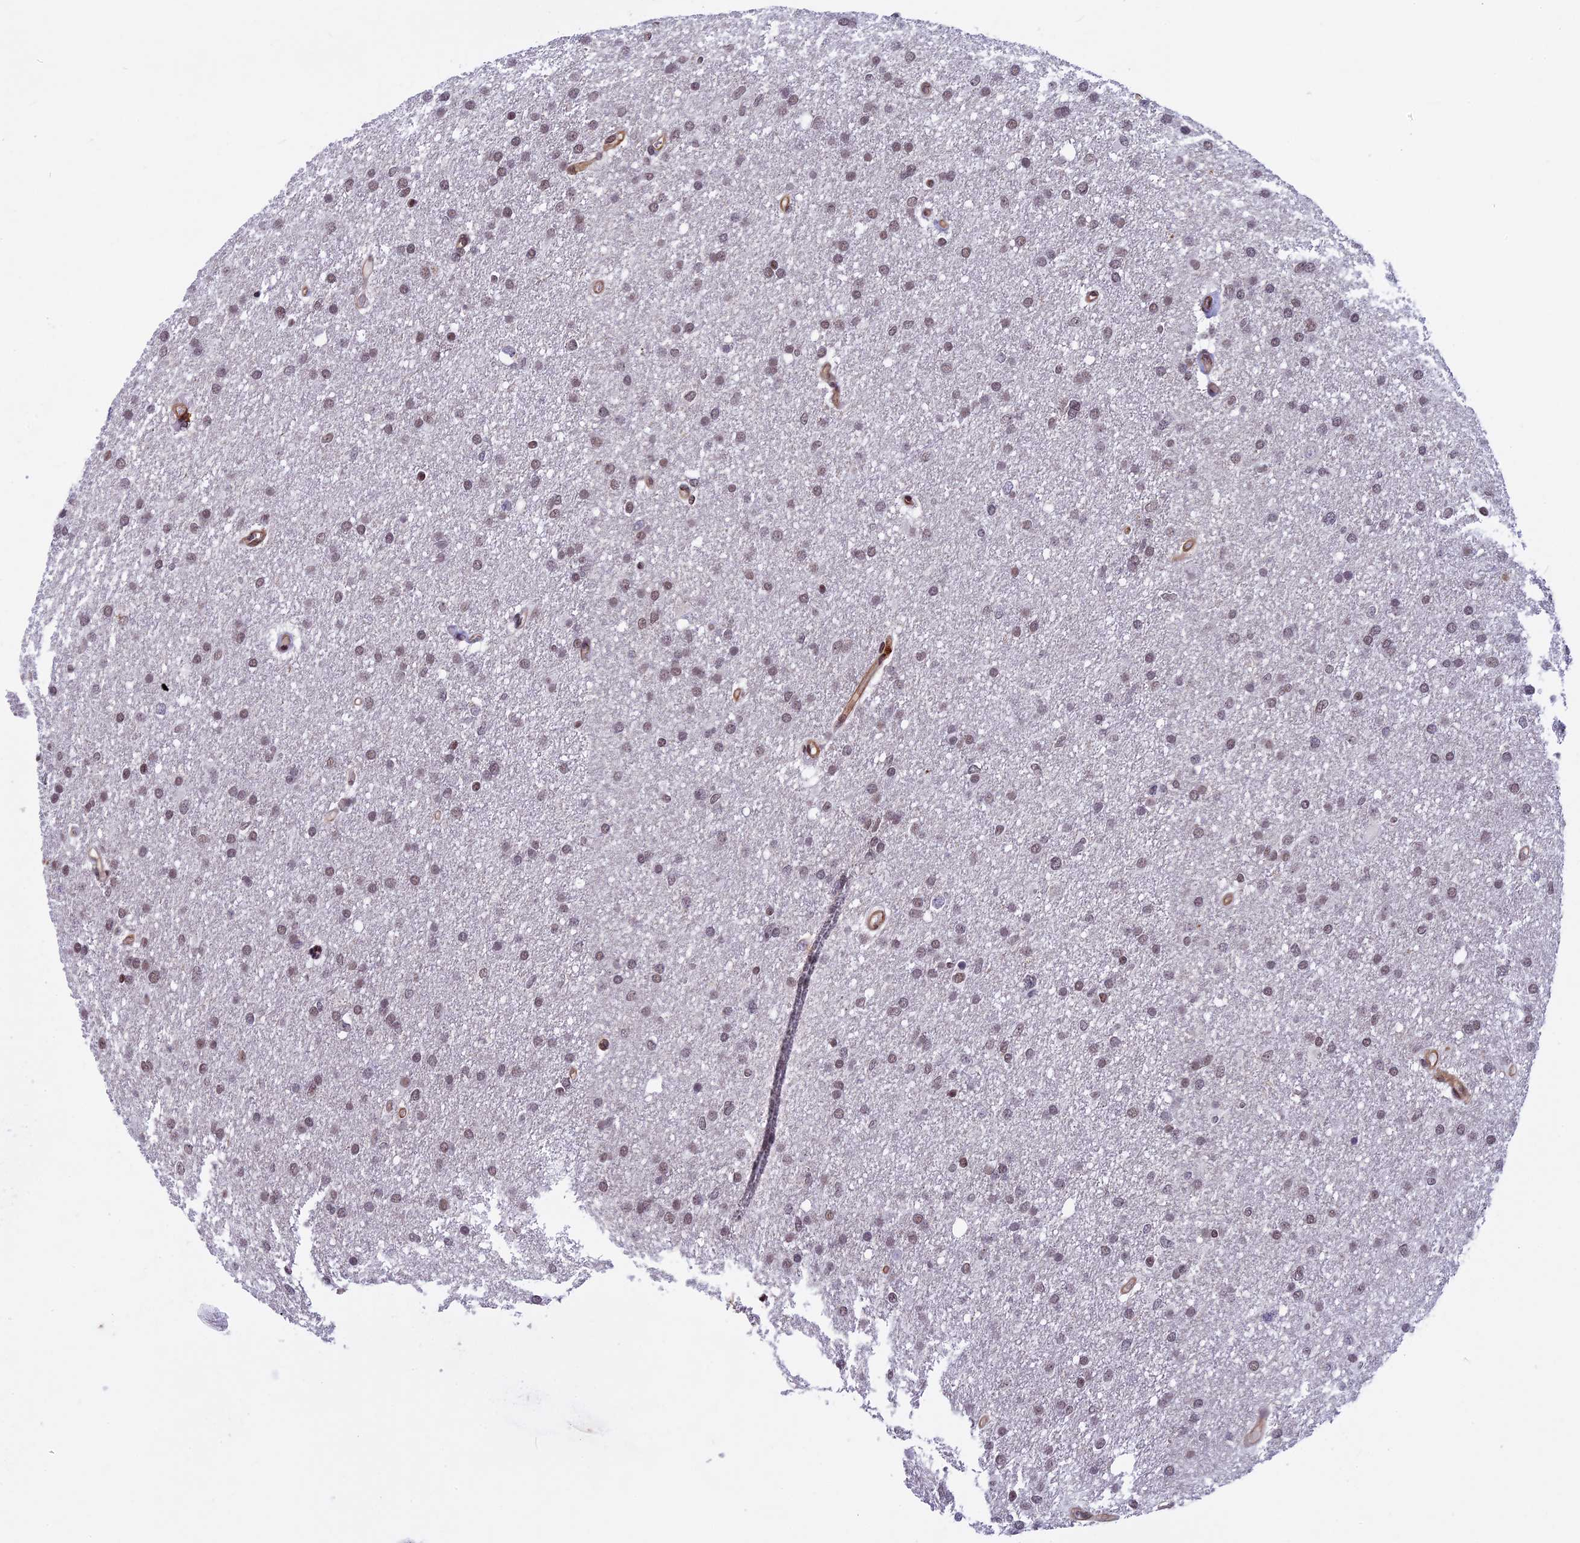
{"staining": {"intensity": "weak", "quantity": ">75%", "location": "nuclear"}, "tissue": "glioma", "cell_type": "Tumor cells", "image_type": "cancer", "snomed": [{"axis": "morphology", "description": "Glioma, malignant, High grade"}, {"axis": "topography", "description": "Cerebral cortex"}], "caption": "IHC of human malignant glioma (high-grade) reveals low levels of weak nuclear positivity in approximately >75% of tumor cells.", "gene": "NIPBL", "patient": {"sex": "female", "age": 36}}